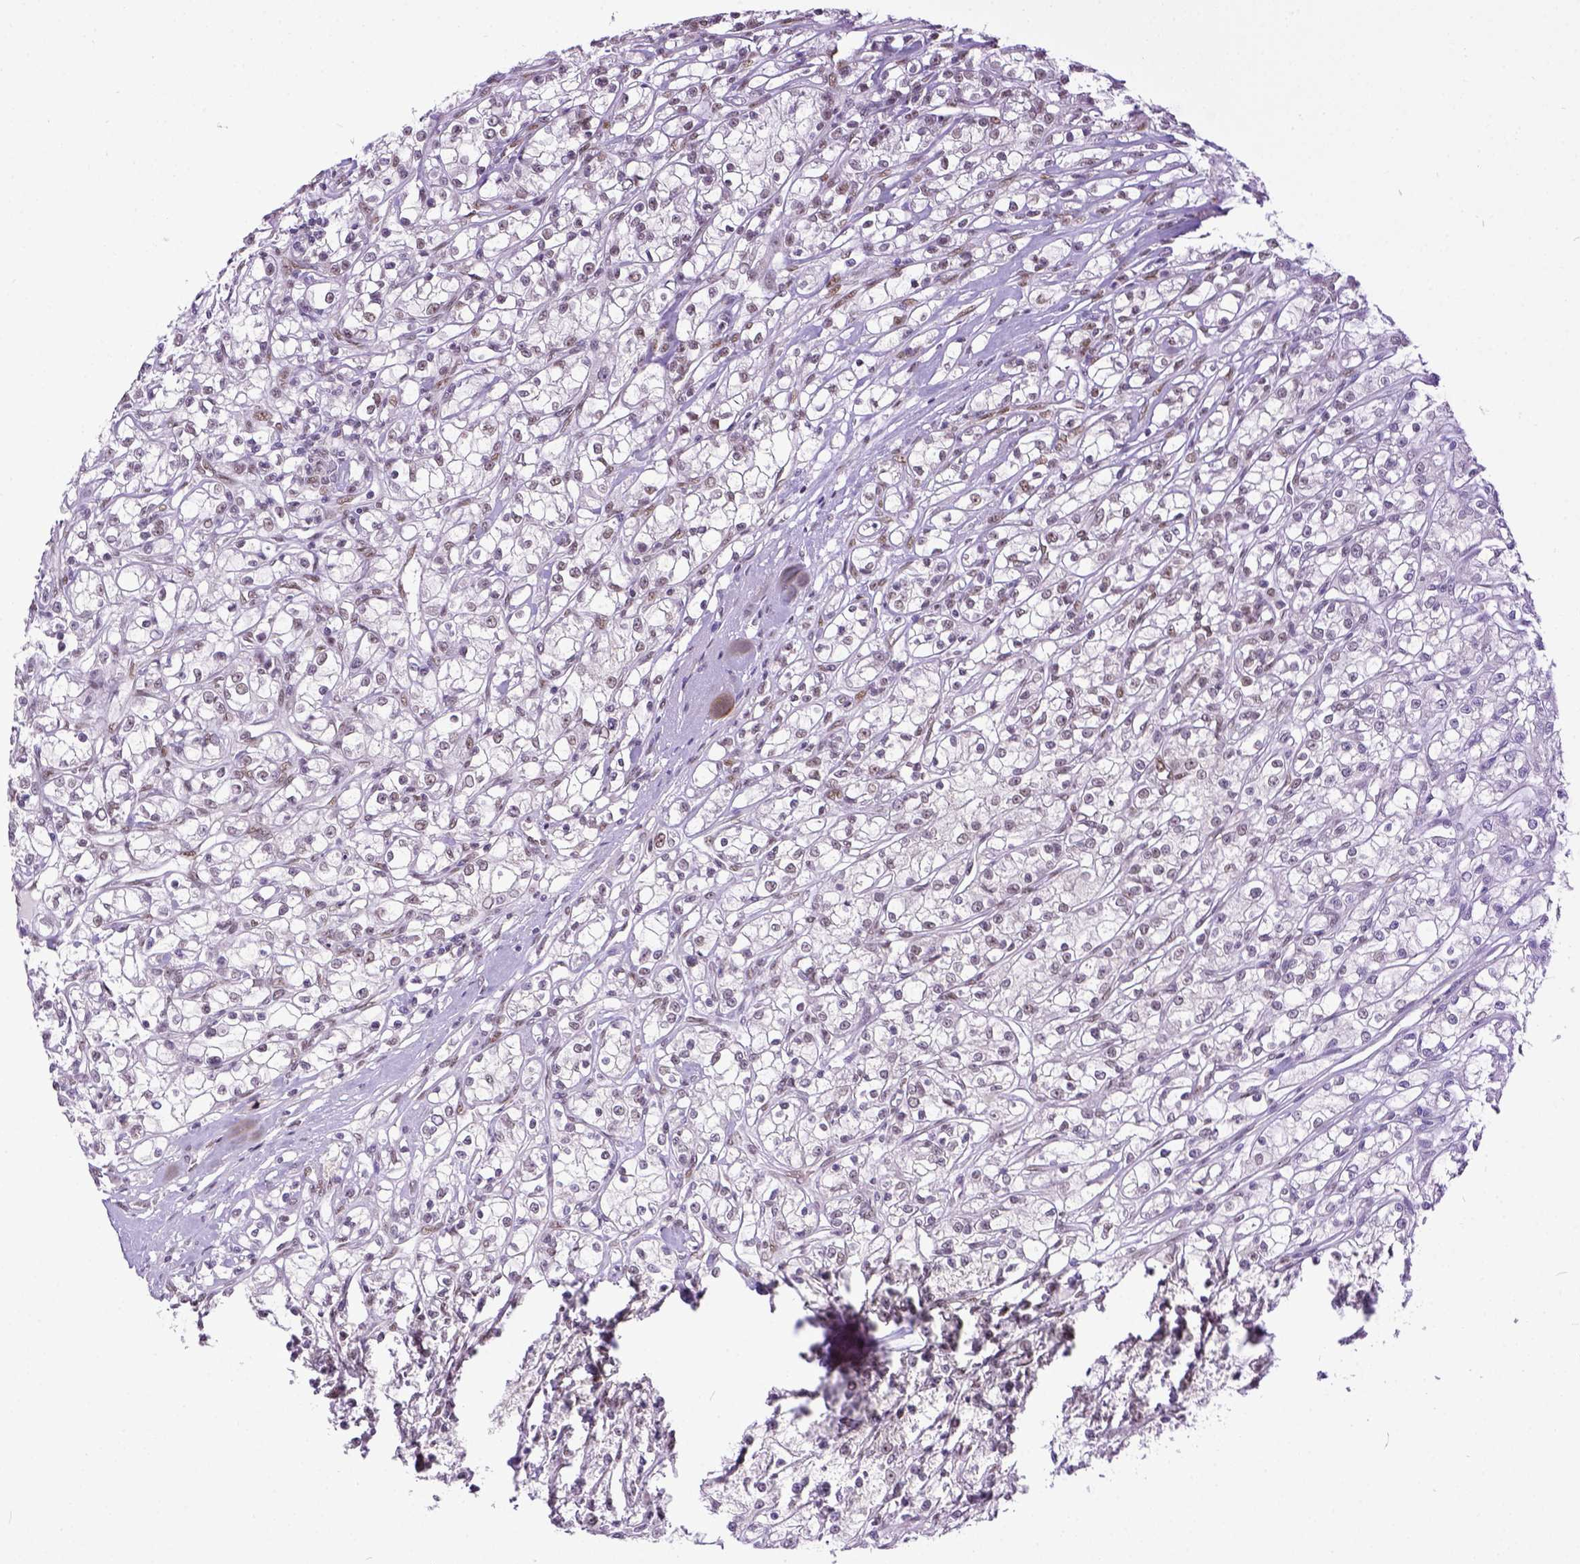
{"staining": {"intensity": "weak", "quantity": "25%-75%", "location": "nuclear"}, "tissue": "renal cancer", "cell_type": "Tumor cells", "image_type": "cancer", "snomed": [{"axis": "morphology", "description": "Adenocarcinoma, NOS"}, {"axis": "topography", "description": "Kidney"}], "caption": "A brown stain labels weak nuclear expression of a protein in human renal cancer (adenocarcinoma) tumor cells.", "gene": "ERCC1", "patient": {"sex": "female", "age": 59}}